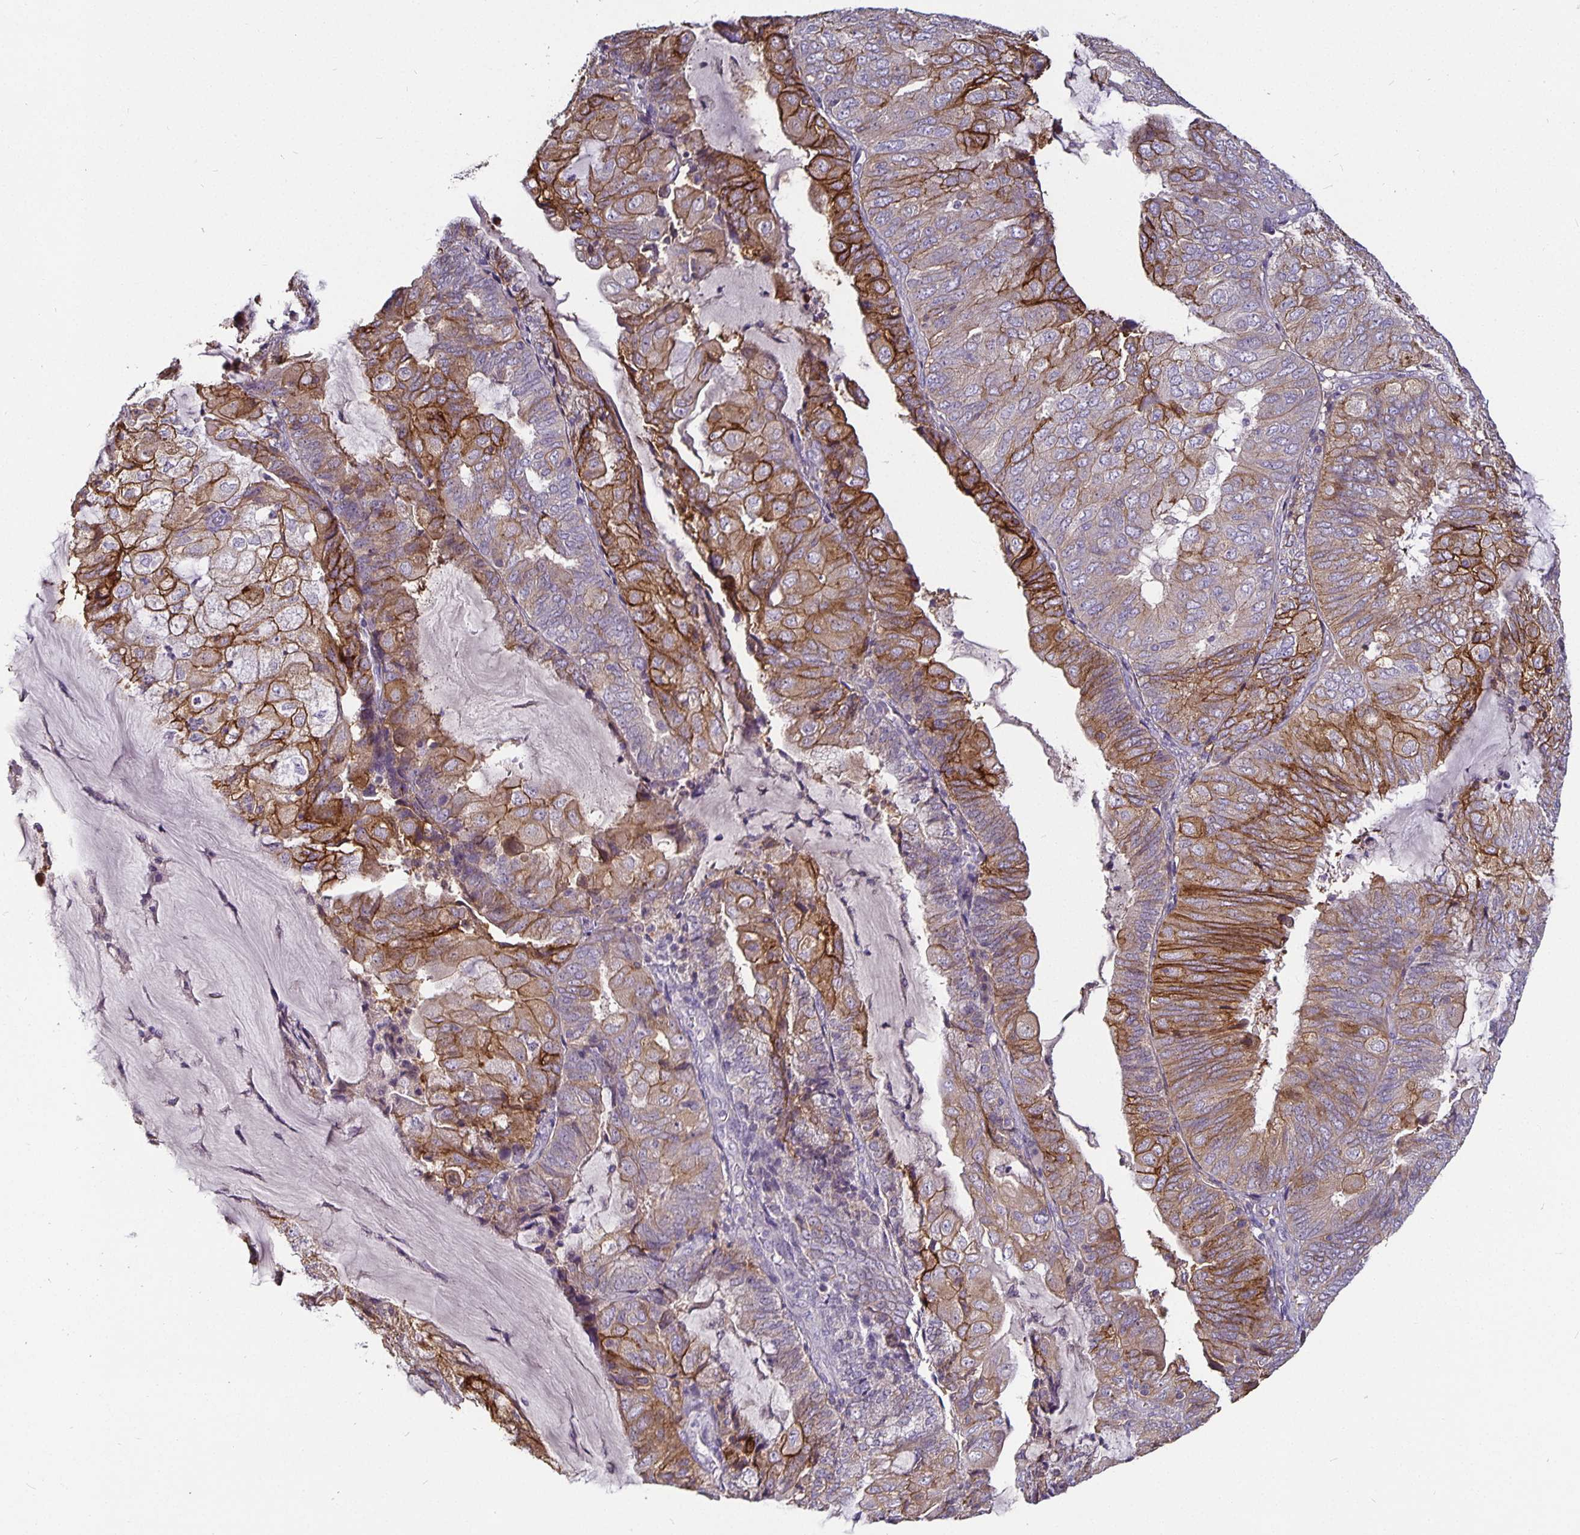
{"staining": {"intensity": "moderate", "quantity": "25%-75%", "location": "cytoplasmic/membranous"}, "tissue": "endometrial cancer", "cell_type": "Tumor cells", "image_type": "cancer", "snomed": [{"axis": "morphology", "description": "Adenocarcinoma, NOS"}, {"axis": "topography", "description": "Endometrium"}], "caption": "Immunohistochemistry (DAB) staining of endometrial adenocarcinoma reveals moderate cytoplasmic/membranous protein positivity in about 25%-75% of tumor cells. (DAB (3,3'-diaminobenzidine) = brown stain, brightfield microscopy at high magnification).", "gene": "CA12", "patient": {"sex": "female", "age": 81}}